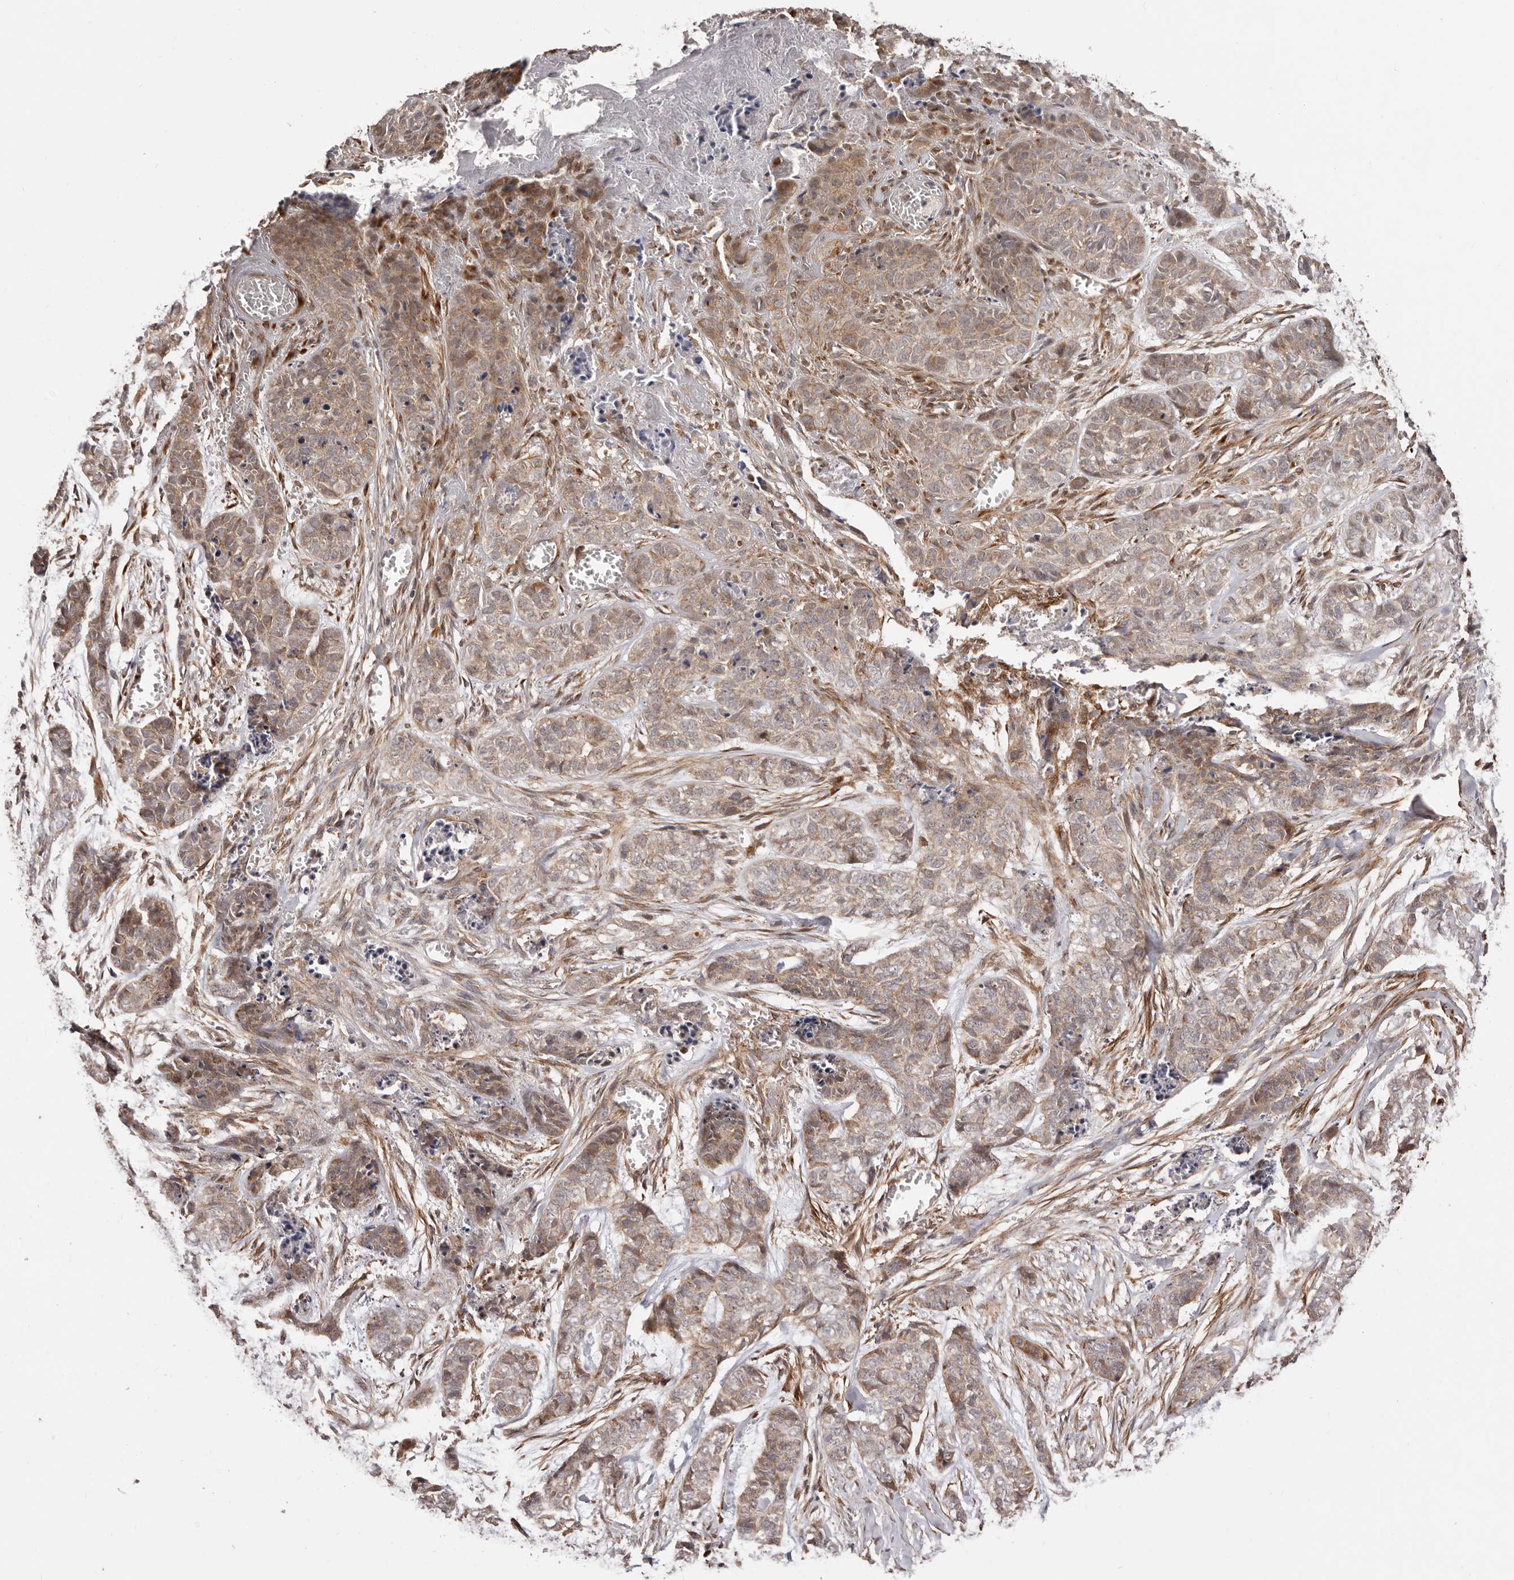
{"staining": {"intensity": "moderate", "quantity": ">75%", "location": "cytoplasmic/membranous"}, "tissue": "skin cancer", "cell_type": "Tumor cells", "image_type": "cancer", "snomed": [{"axis": "morphology", "description": "Basal cell carcinoma"}, {"axis": "topography", "description": "Skin"}], "caption": "This micrograph demonstrates immunohistochemistry (IHC) staining of skin basal cell carcinoma, with medium moderate cytoplasmic/membranous staining in about >75% of tumor cells.", "gene": "MICAL2", "patient": {"sex": "female", "age": 64}}